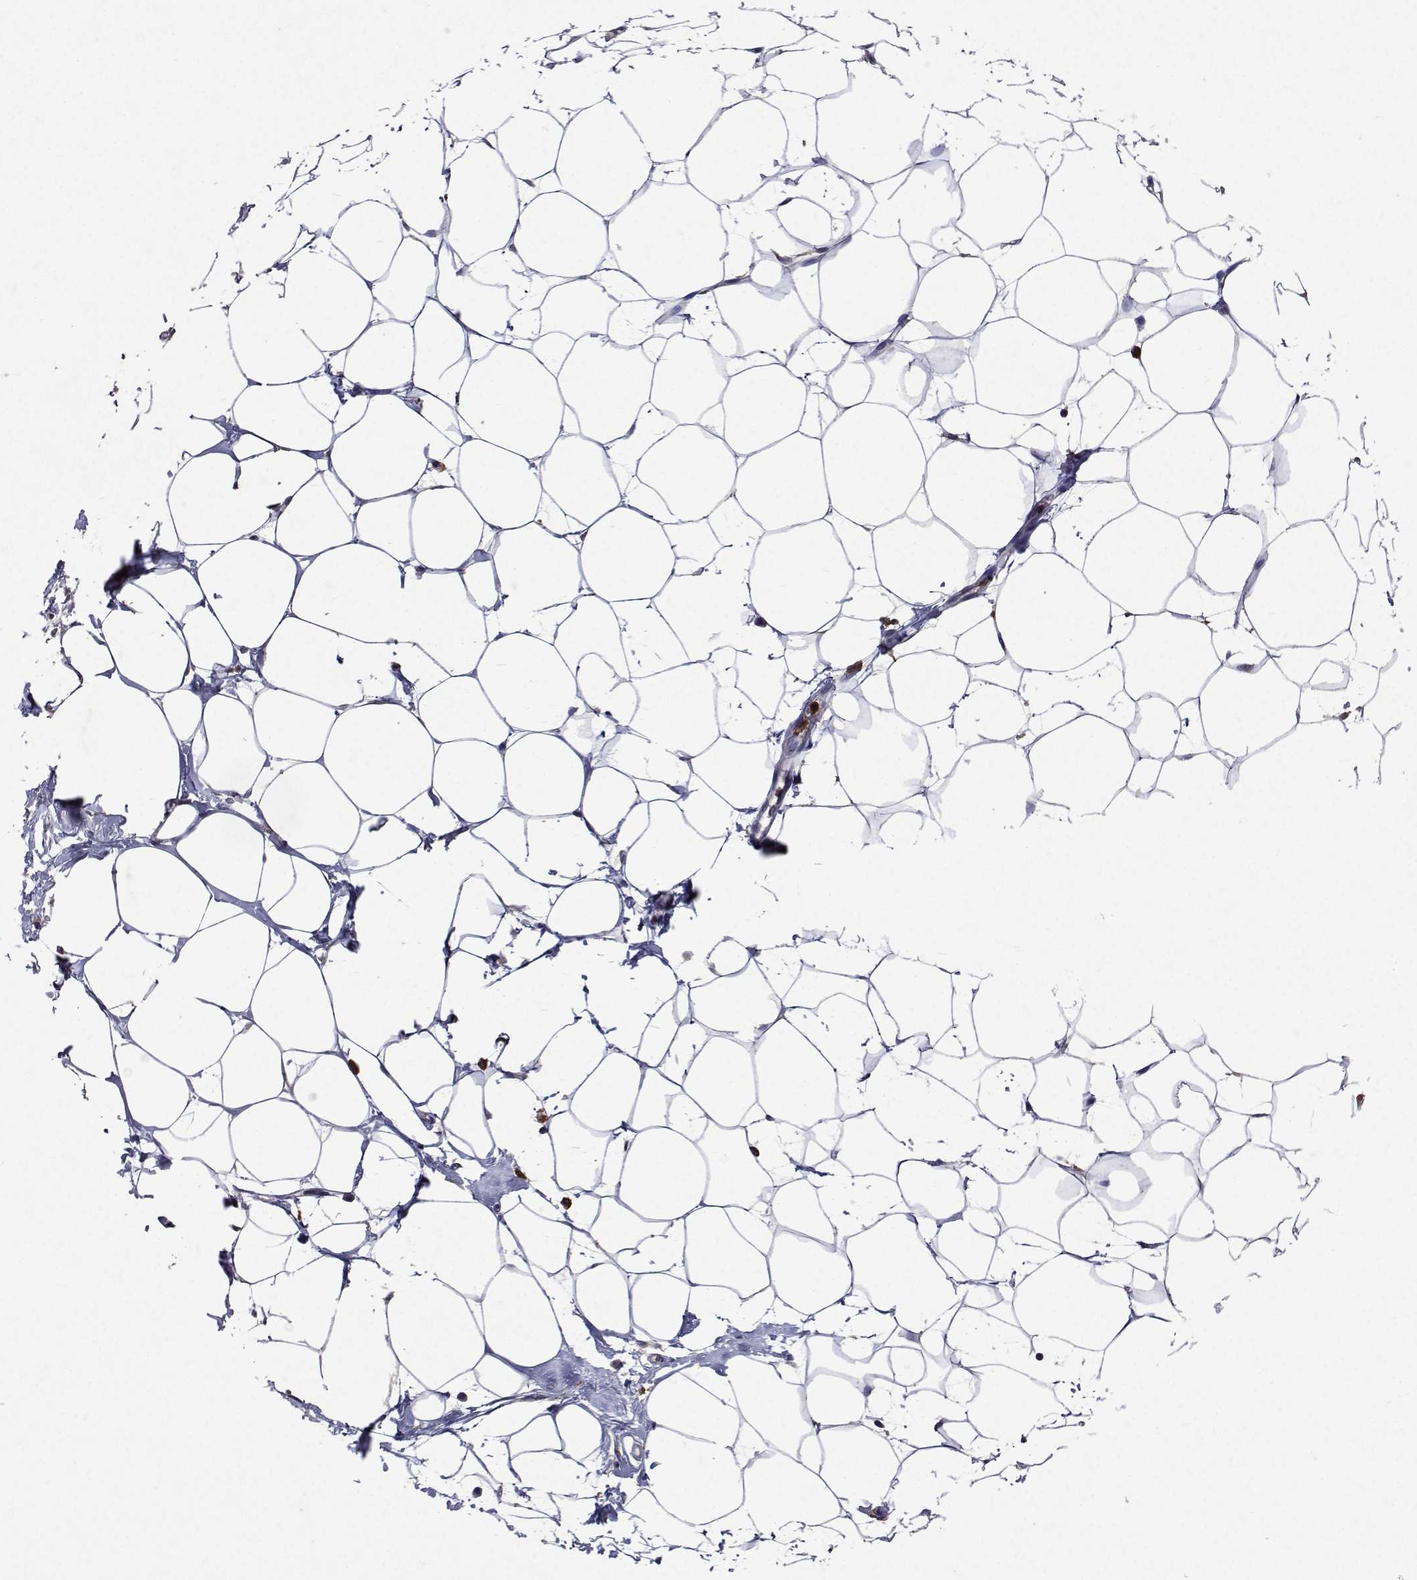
{"staining": {"intensity": "negative", "quantity": "none", "location": "none"}, "tissue": "breast", "cell_type": "Adipocytes", "image_type": "normal", "snomed": [{"axis": "morphology", "description": "Normal tissue, NOS"}, {"axis": "topography", "description": "Breast"}], "caption": "Immunohistochemistry (IHC) histopathology image of normal breast stained for a protein (brown), which demonstrates no positivity in adipocytes.", "gene": "APAF1", "patient": {"sex": "female", "age": 27}}